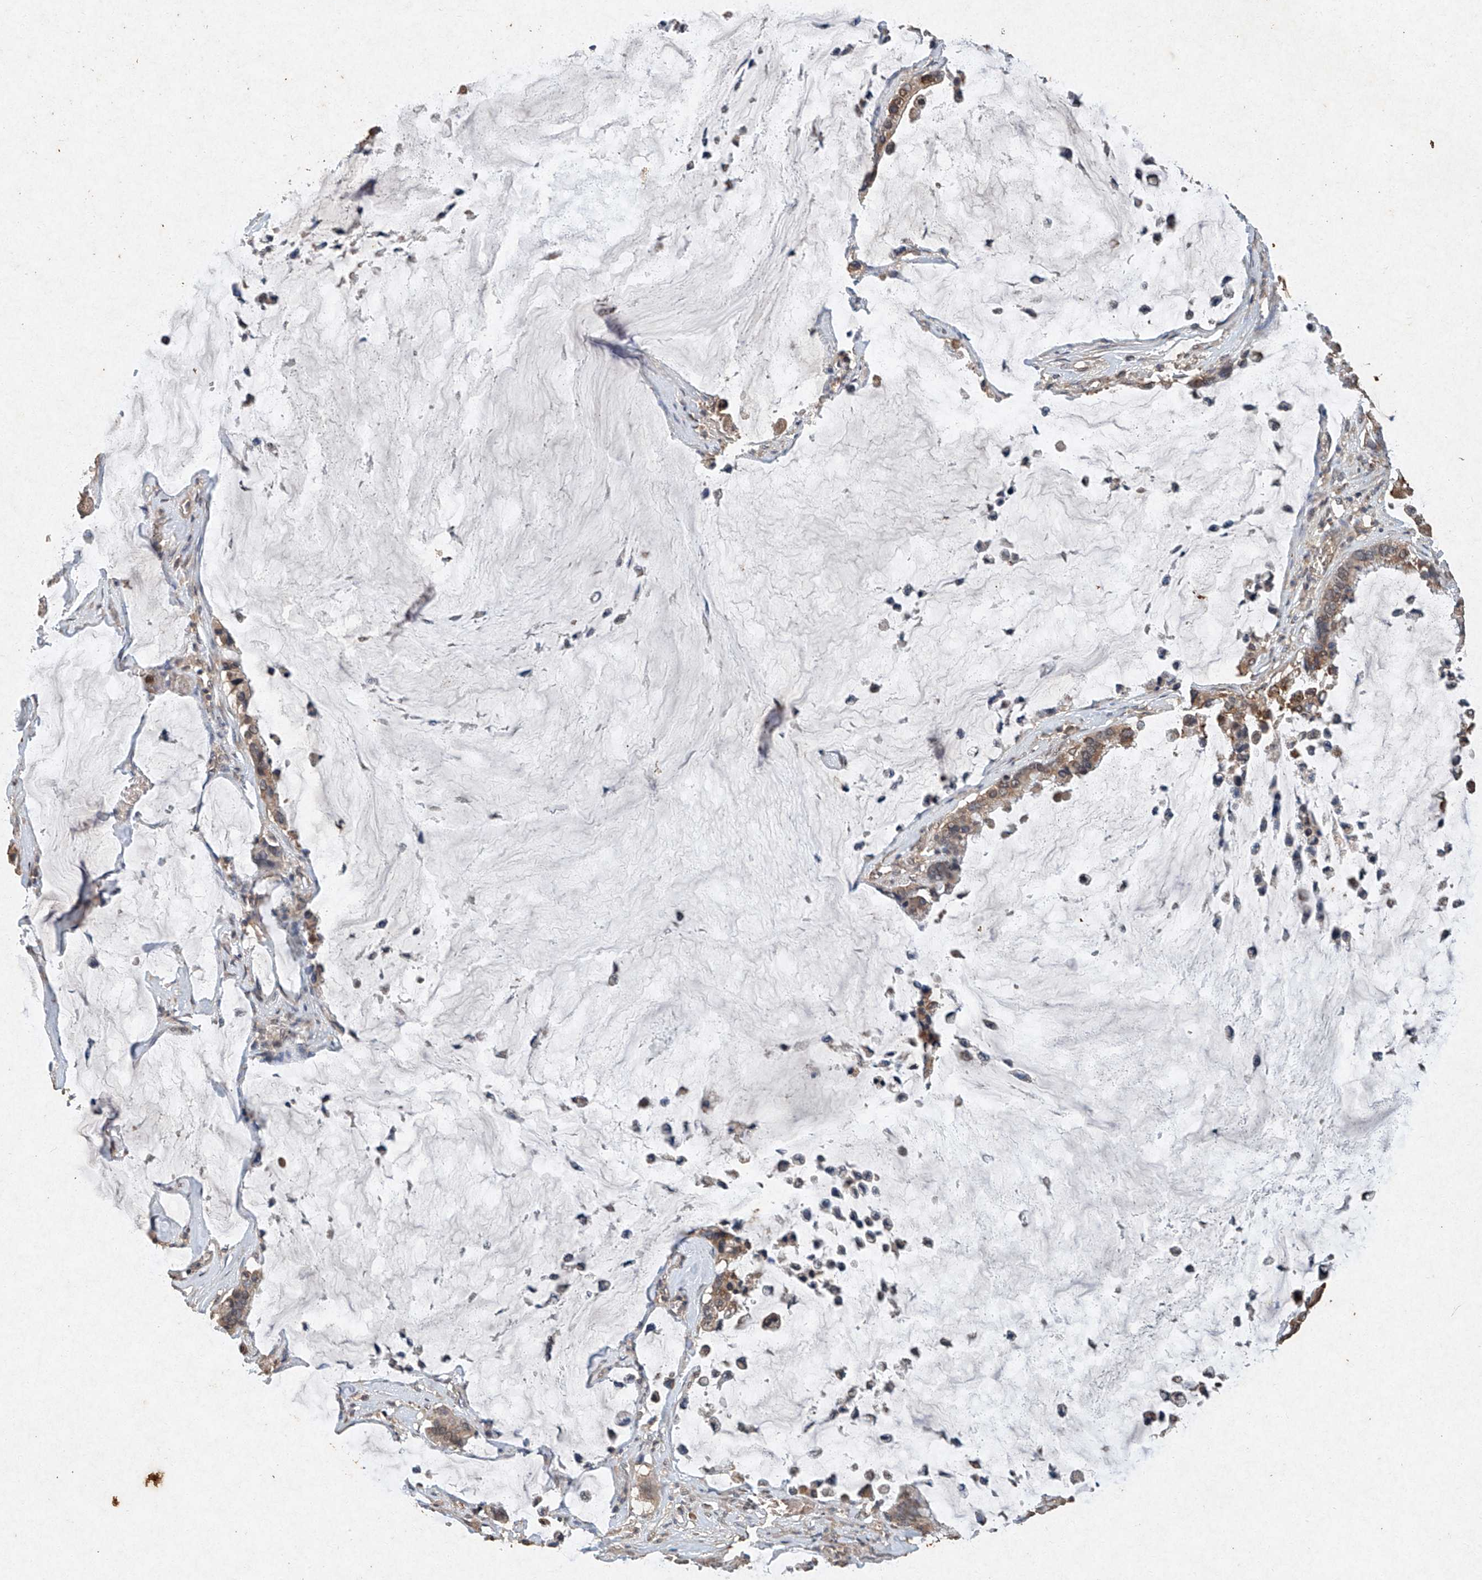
{"staining": {"intensity": "weak", "quantity": ">75%", "location": "cytoplasmic/membranous"}, "tissue": "pancreatic cancer", "cell_type": "Tumor cells", "image_type": "cancer", "snomed": [{"axis": "morphology", "description": "Adenocarcinoma, NOS"}, {"axis": "topography", "description": "Pancreas"}], "caption": "Protein expression analysis of pancreatic adenocarcinoma demonstrates weak cytoplasmic/membranous positivity in approximately >75% of tumor cells.", "gene": "STK3", "patient": {"sex": "male", "age": 41}}